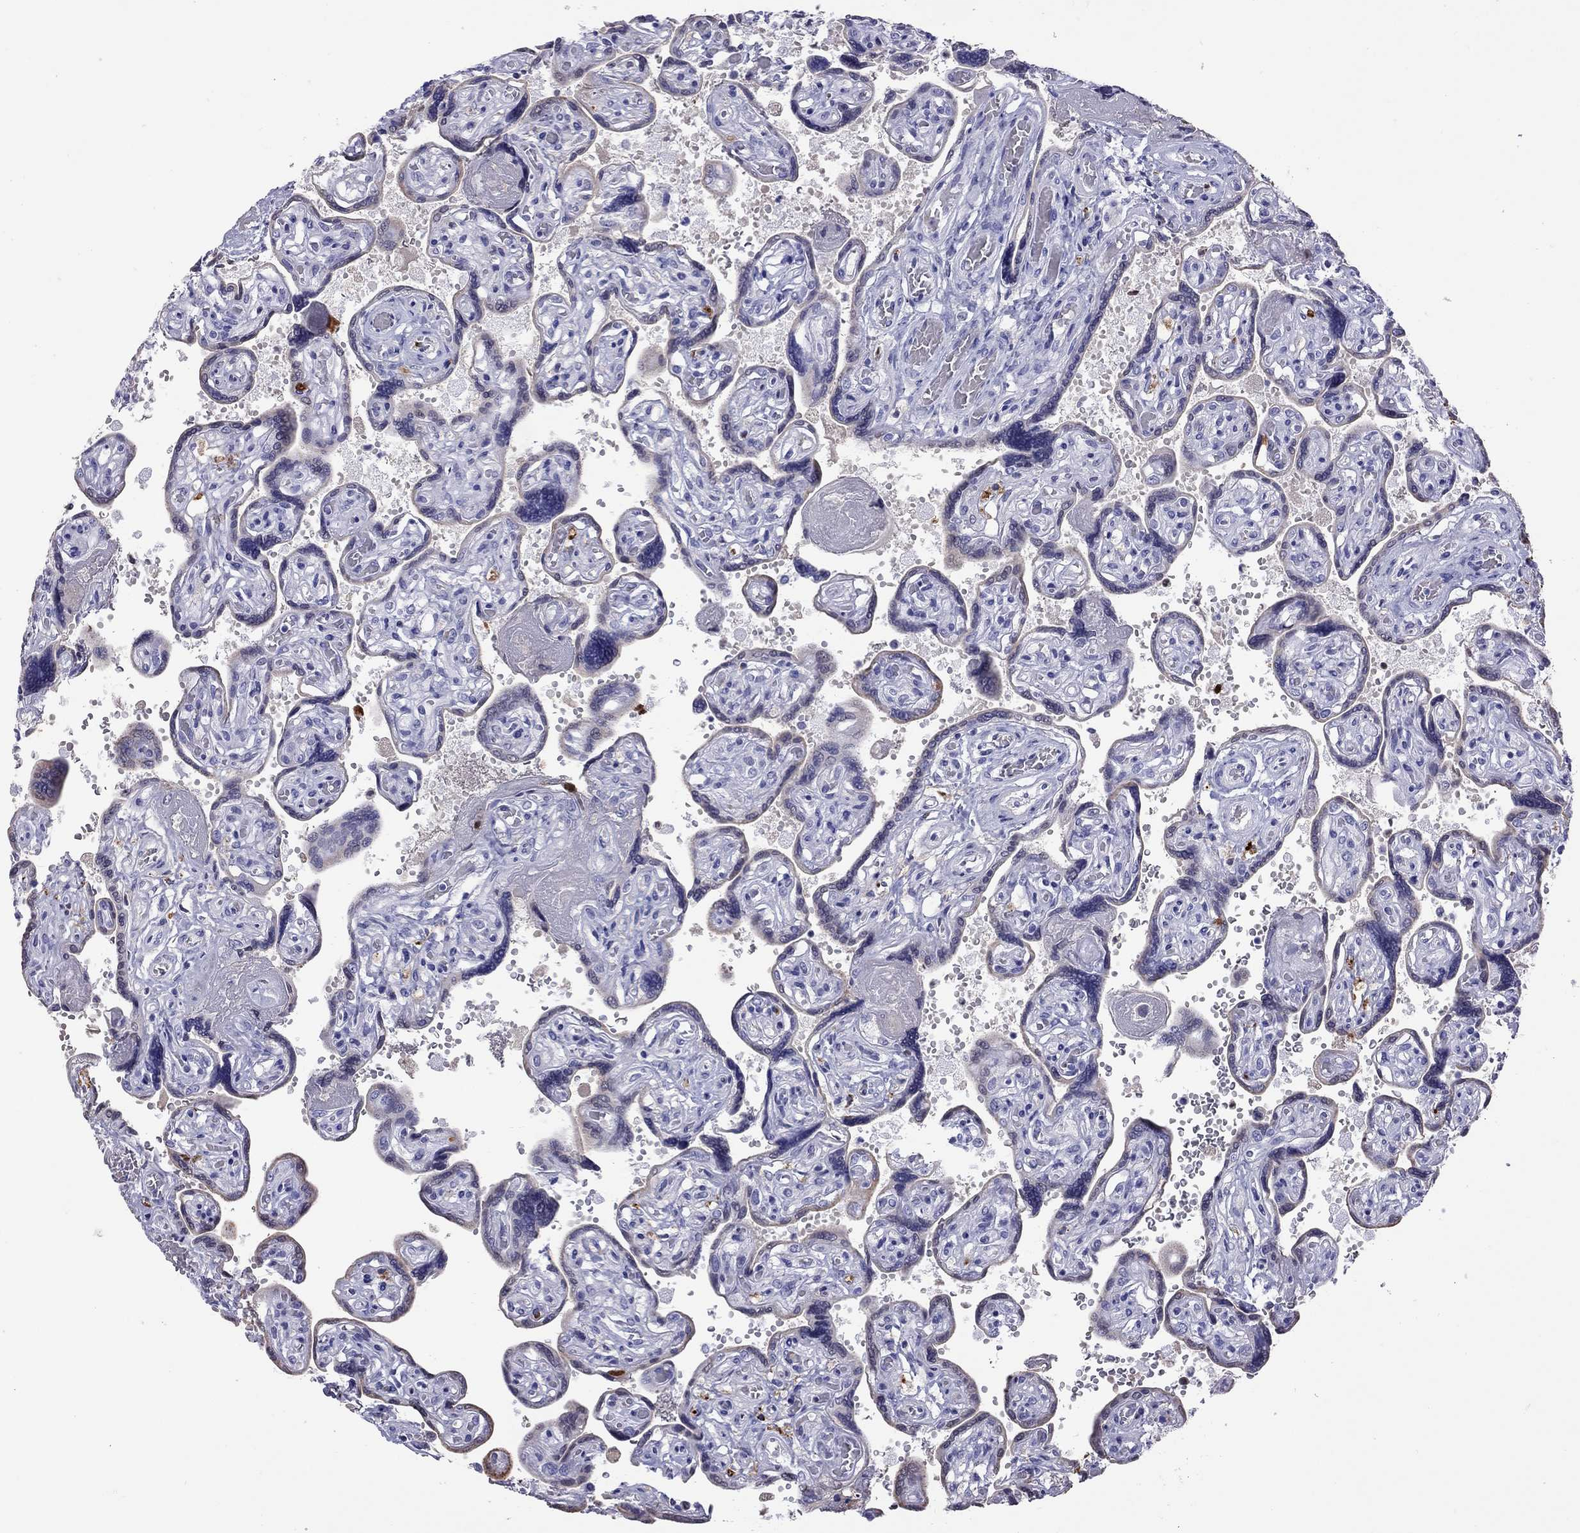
{"staining": {"intensity": "strong", "quantity": "<25%", "location": "cytoplasmic/membranous"}, "tissue": "placenta", "cell_type": "Trophoblastic cells", "image_type": "normal", "snomed": [{"axis": "morphology", "description": "Normal tissue, NOS"}, {"axis": "topography", "description": "Placenta"}], "caption": "A high-resolution histopathology image shows immunohistochemistry (IHC) staining of unremarkable placenta, which displays strong cytoplasmic/membranous expression in about <25% of trophoblastic cells.", "gene": "SERPINA3", "patient": {"sex": "female", "age": 32}}